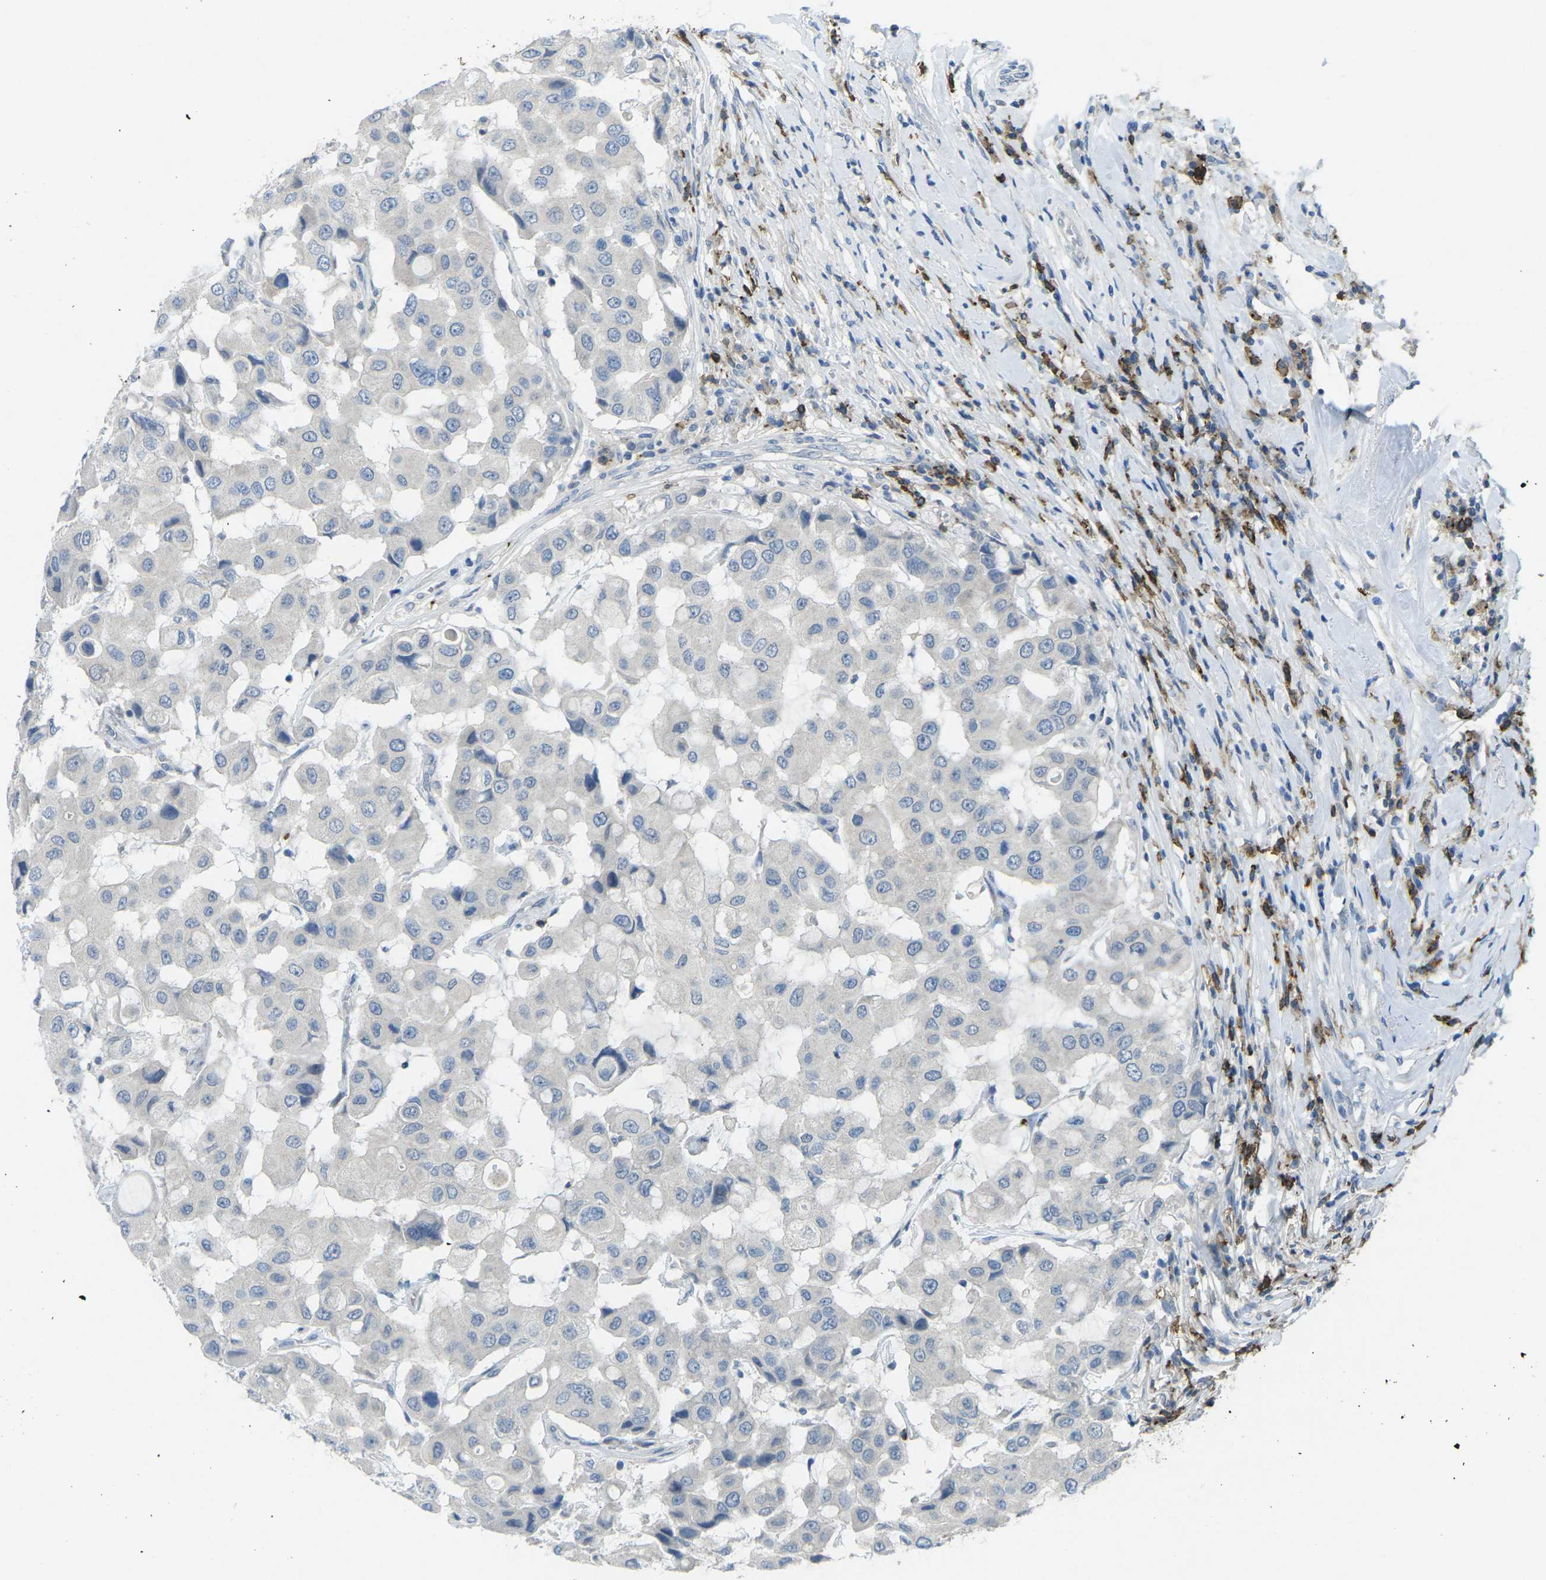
{"staining": {"intensity": "negative", "quantity": "none", "location": "none"}, "tissue": "breast cancer", "cell_type": "Tumor cells", "image_type": "cancer", "snomed": [{"axis": "morphology", "description": "Duct carcinoma"}, {"axis": "topography", "description": "Breast"}], "caption": "A micrograph of breast invasive ductal carcinoma stained for a protein exhibits no brown staining in tumor cells.", "gene": "CD19", "patient": {"sex": "female", "age": 27}}